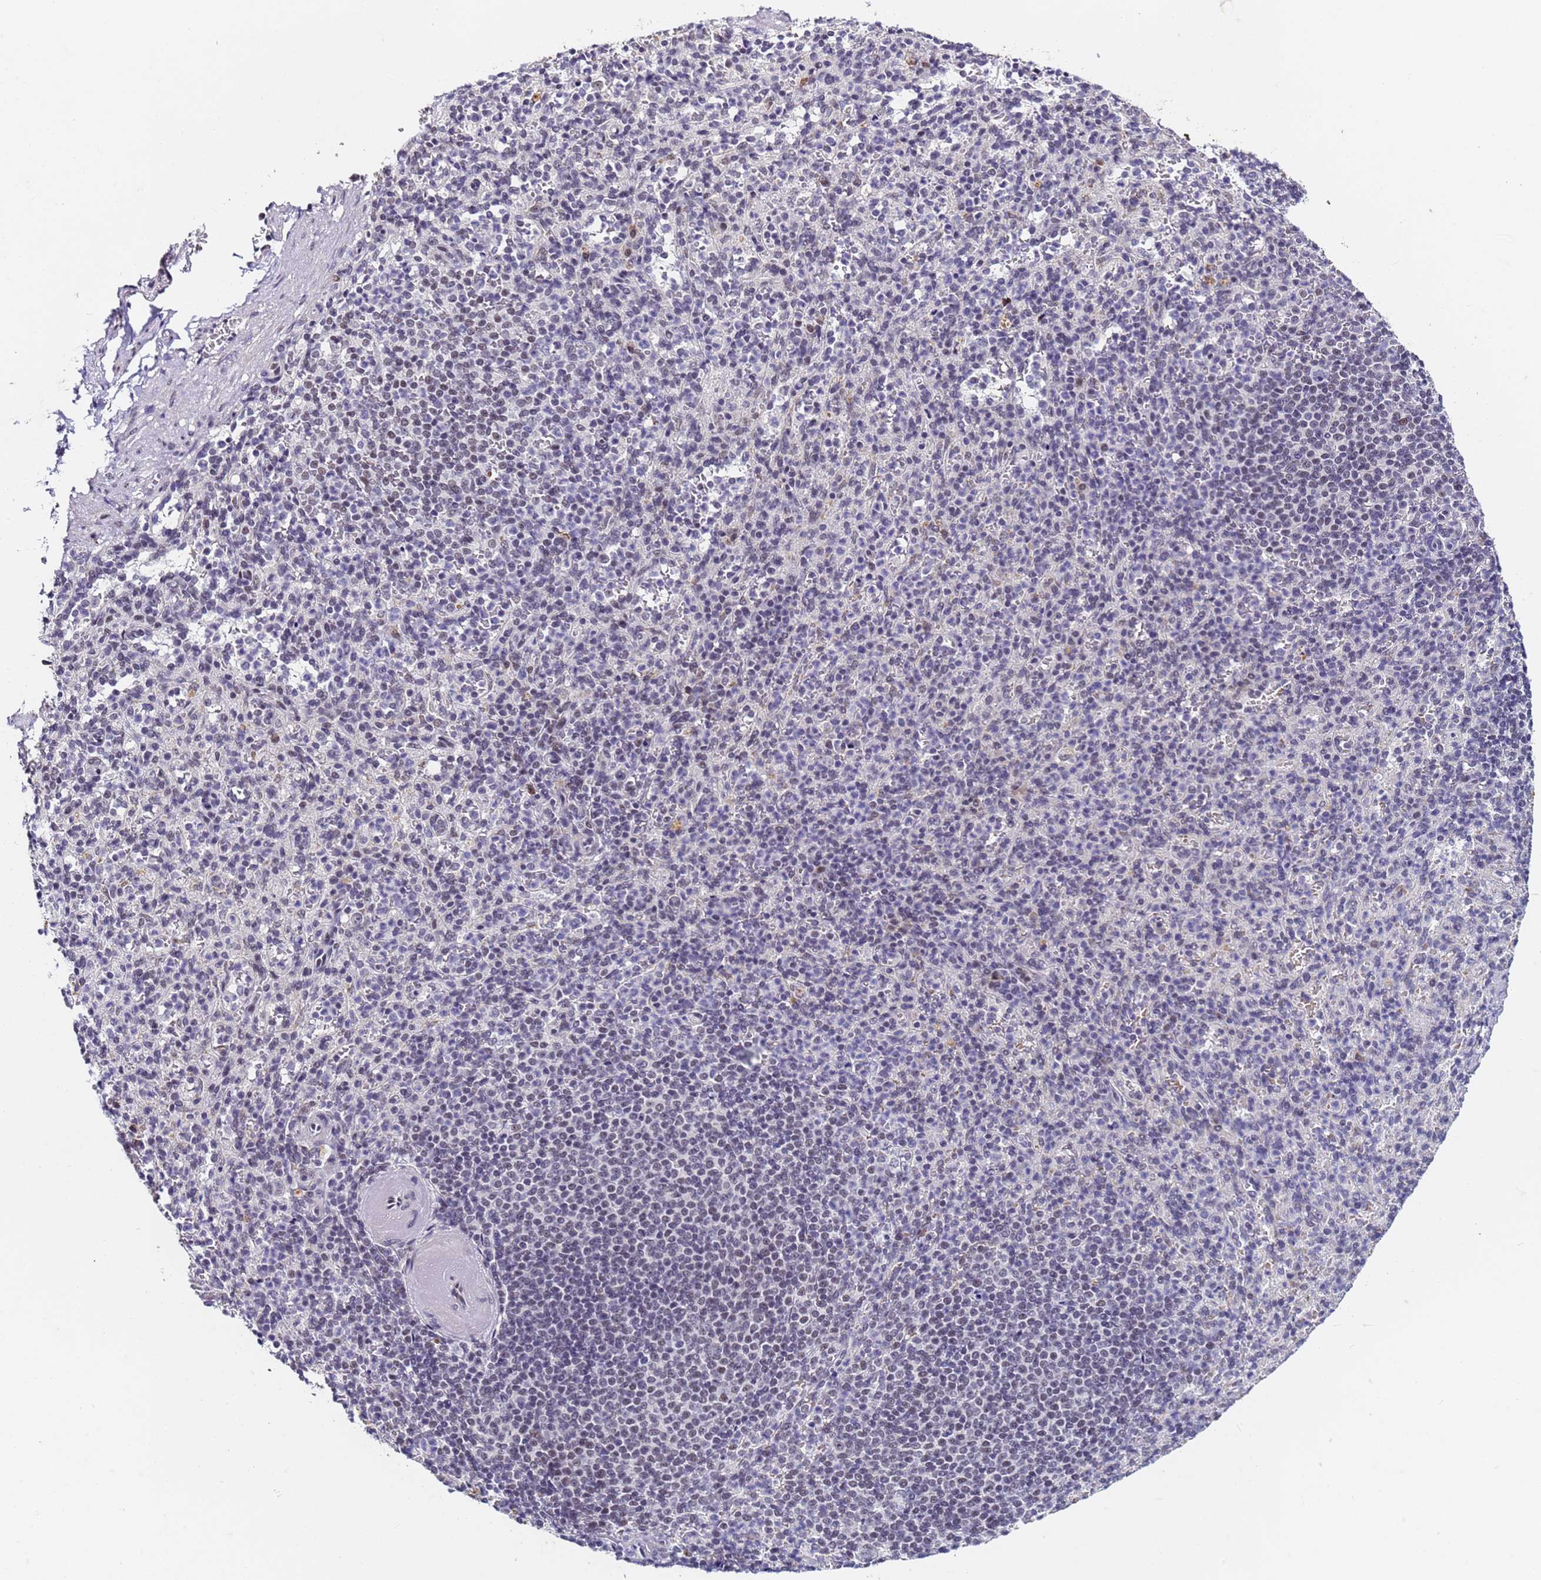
{"staining": {"intensity": "negative", "quantity": "none", "location": "none"}, "tissue": "spleen", "cell_type": "Cells in red pulp", "image_type": "normal", "snomed": [{"axis": "morphology", "description": "Normal tissue, NOS"}, {"axis": "topography", "description": "Spleen"}], "caption": "The photomicrograph displays no significant expression in cells in red pulp of spleen.", "gene": "FNBP4", "patient": {"sex": "female", "age": 74}}